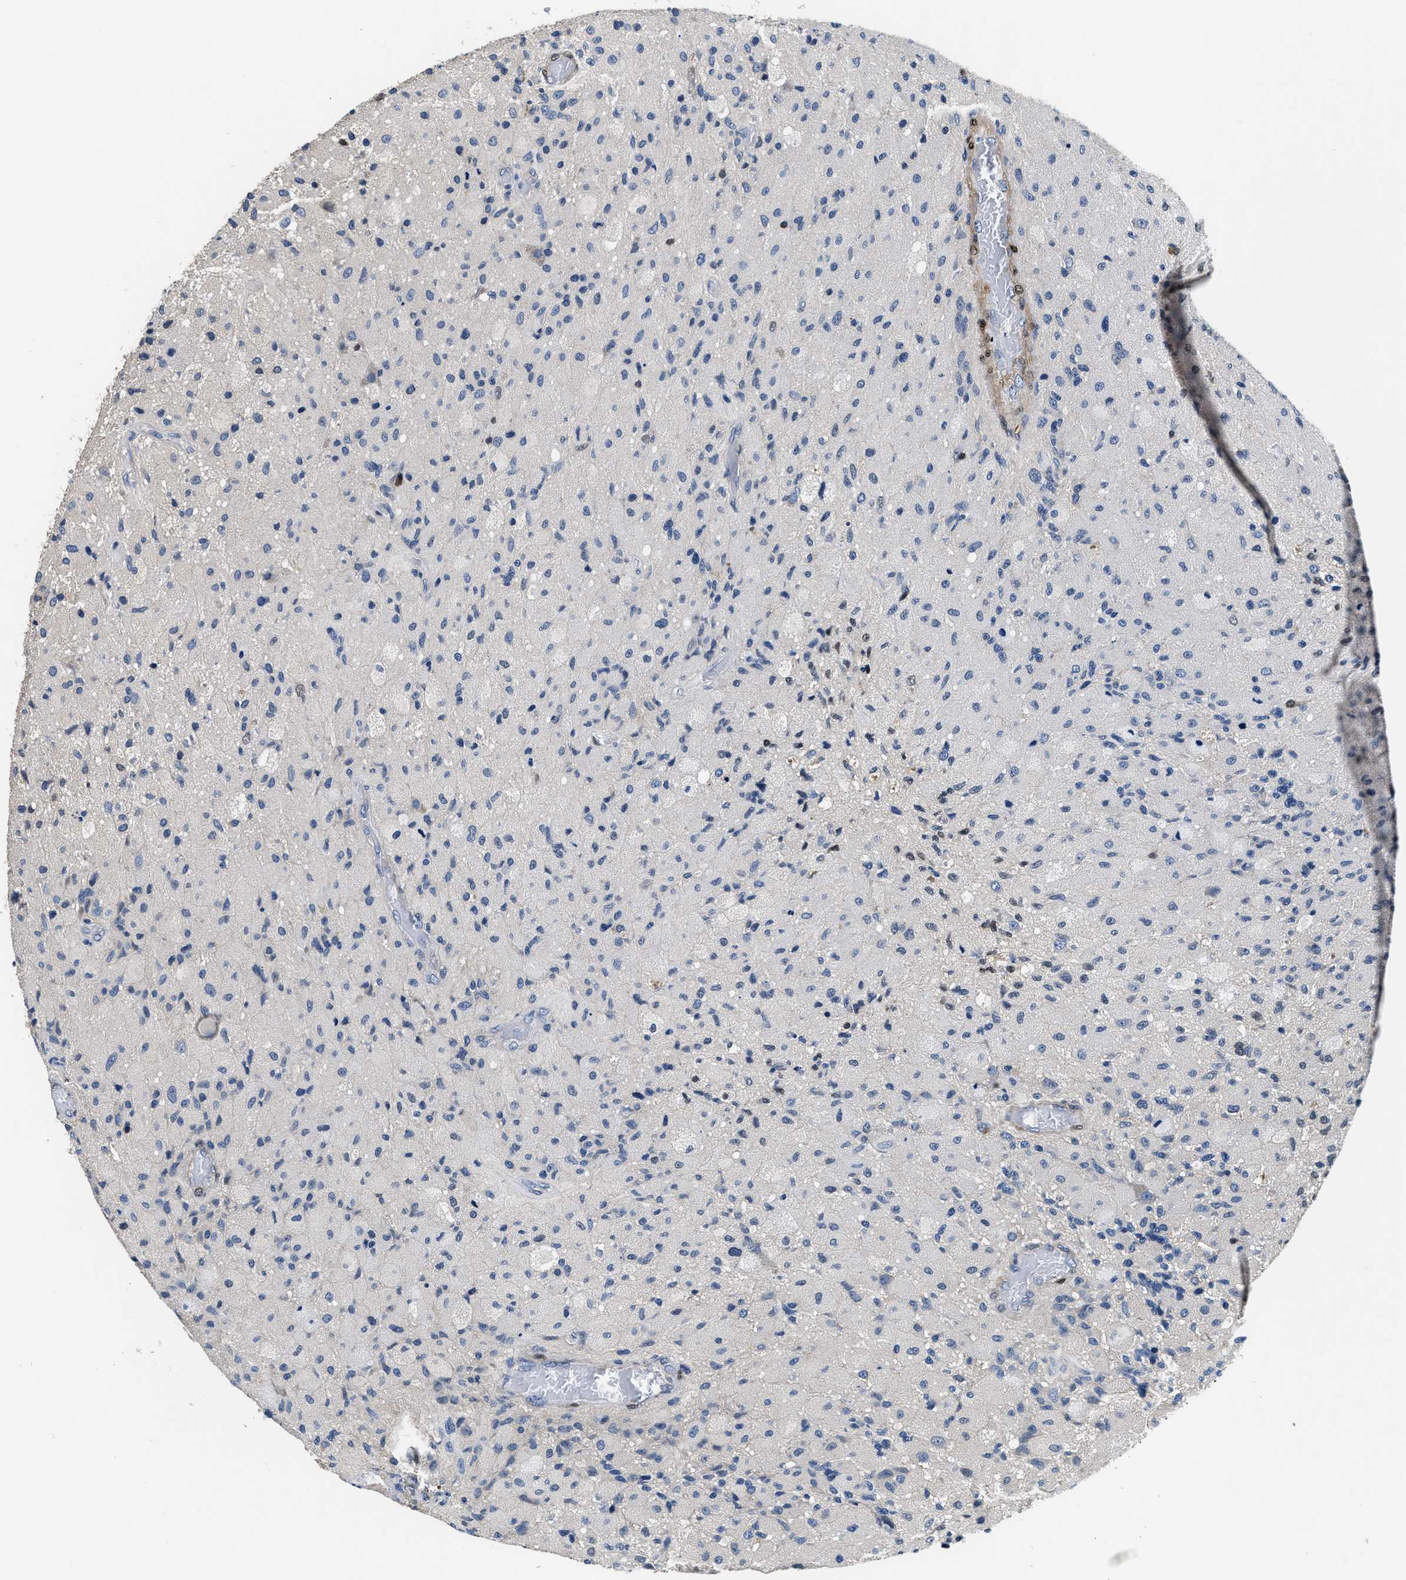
{"staining": {"intensity": "negative", "quantity": "none", "location": "none"}, "tissue": "glioma", "cell_type": "Tumor cells", "image_type": "cancer", "snomed": [{"axis": "morphology", "description": "Normal tissue, NOS"}, {"axis": "morphology", "description": "Glioma, malignant, High grade"}, {"axis": "topography", "description": "Cerebral cortex"}], "caption": "A micrograph of human malignant glioma (high-grade) is negative for staining in tumor cells.", "gene": "ANKIB1", "patient": {"sex": "male", "age": 77}}